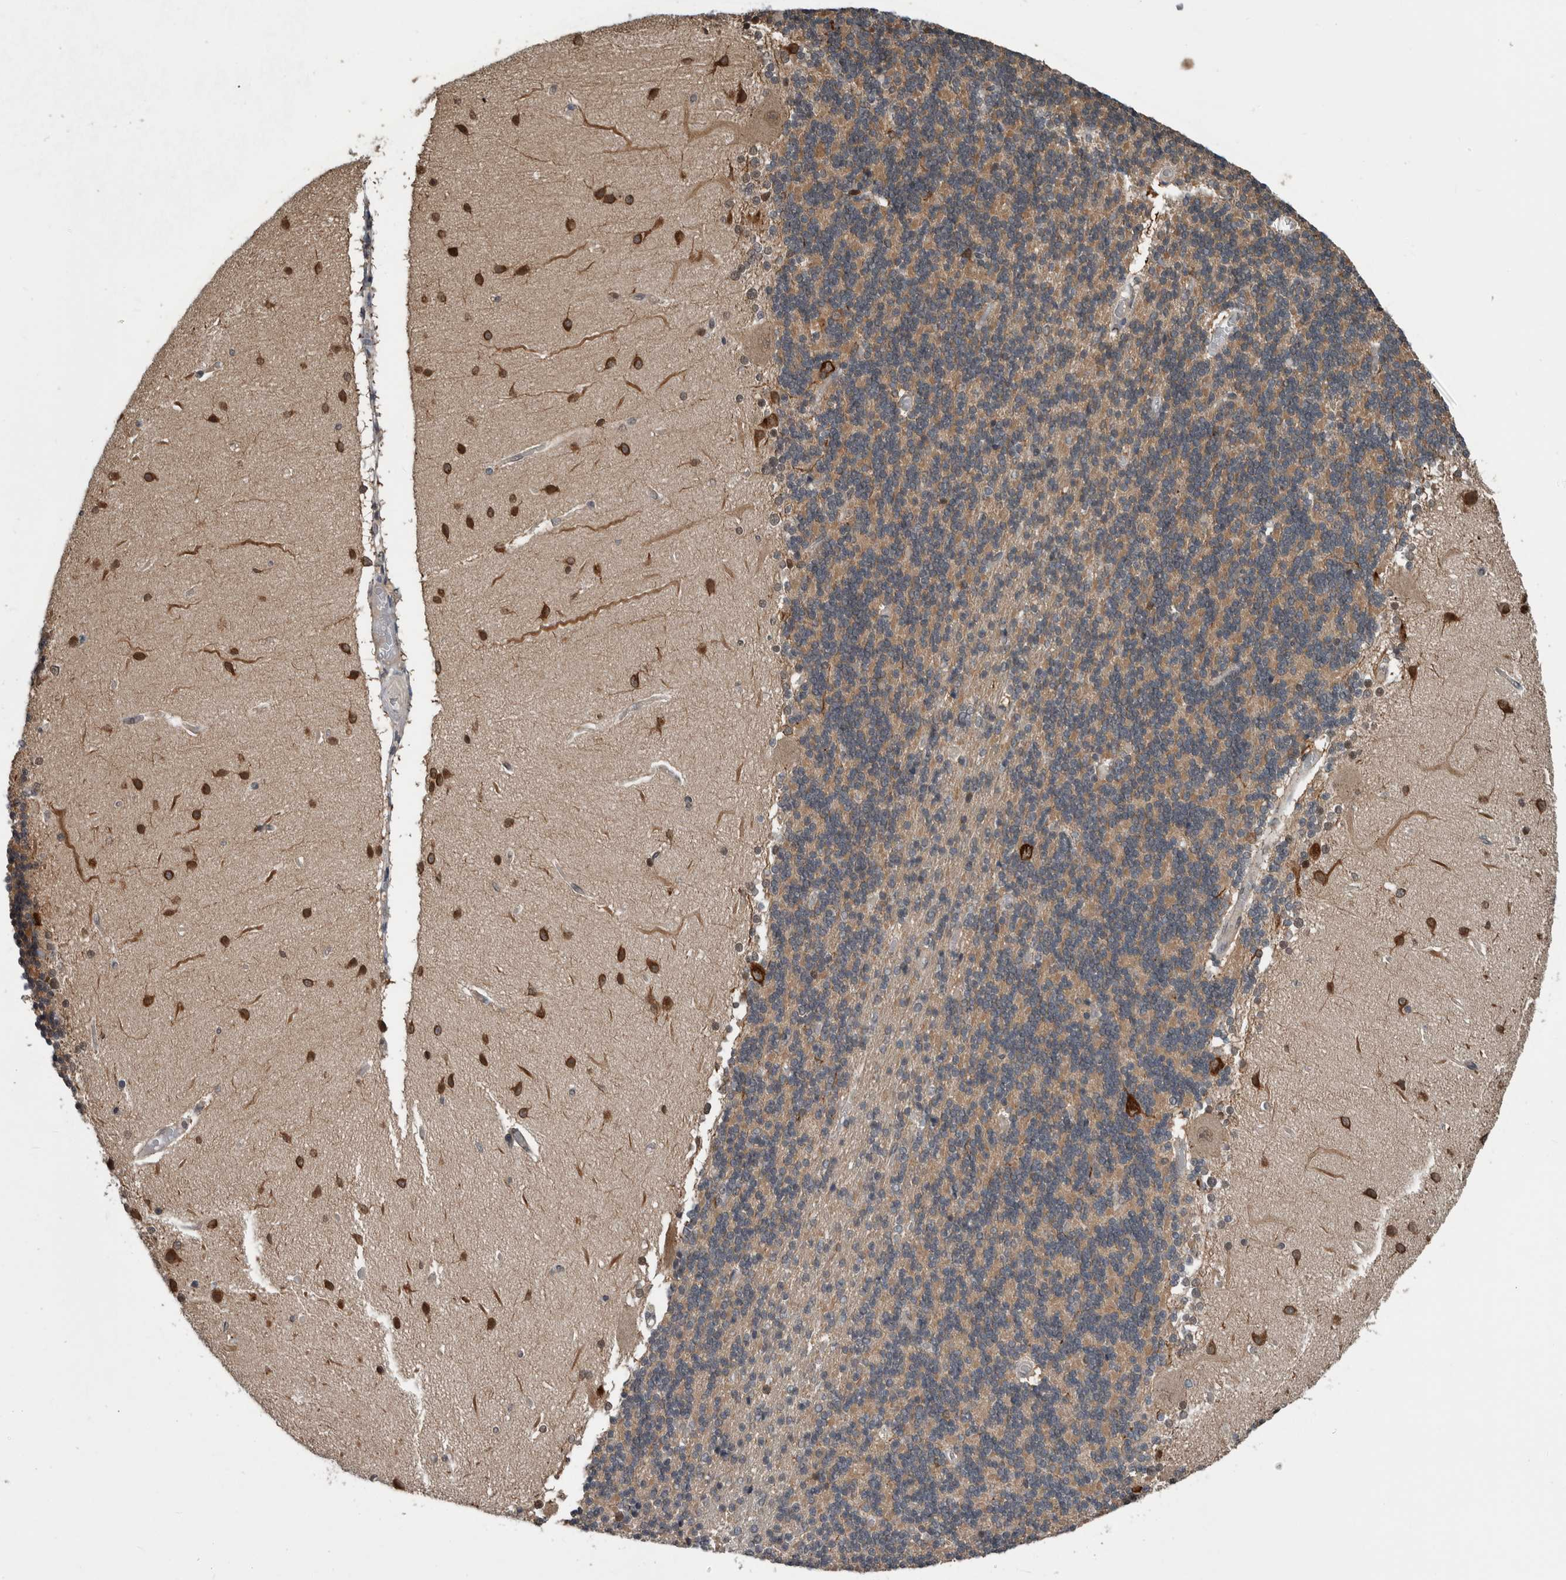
{"staining": {"intensity": "moderate", "quantity": ">75%", "location": "cytoplasmic/membranous"}, "tissue": "cerebellum", "cell_type": "Cells in granular layer", "image_type": "normal", "snomed": [{"axis": "morphology", "description": "Normal tissue, NOS"}, {"axis": "topography", "description": "Cerebellum"}], "caption": "Immunohistochemical staining of unremarkable cerebellum exhibits moderate cytoplasmic/membranous protein staining in about >75% of cells in granular layer.", "gene": "ENY2", "patient": {"sex": "female", "age": 54}}